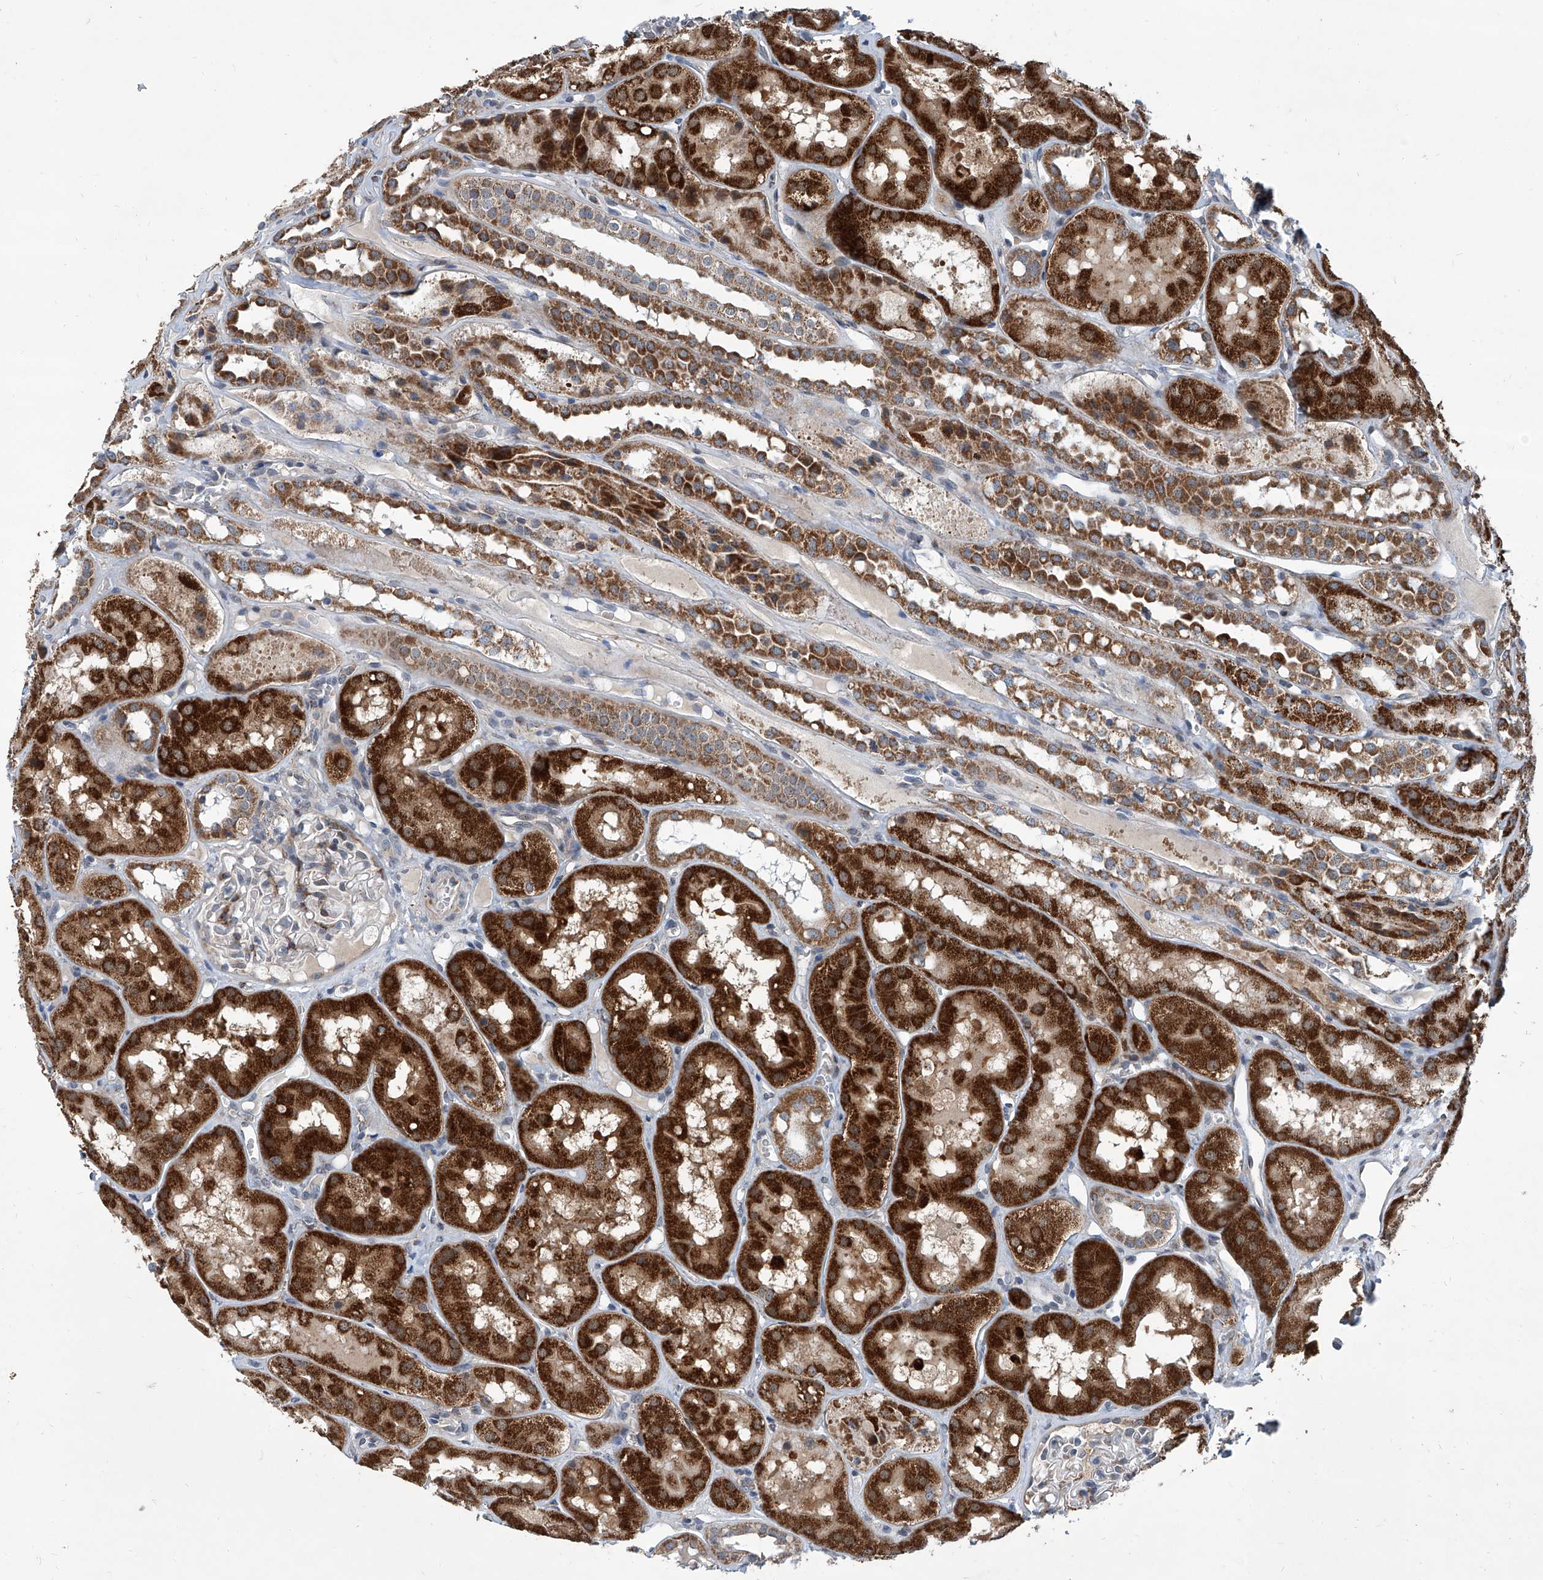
{"staining": {"intensity": "weak", "quantity": "<25%", "location": "cytoplasmic/membranous"}, "tissue": "kidney", "cell_type": "Cells in glomeruli", "image_type": "normal", "snomed": [{"axis": "morphology", "description": "Normal tissue, NOS"}, {"axis": "topography", "description": "Kidney"}], "caption": "This micrograph is of normal kidney stained with immunohistochemistry (IHC) to label a protein in brown with the nuclei are counter-stained blue. There is no staining in cells in glomeruli.", "gene": "USP48", "patient": {"sex": "male", "age": 16}}